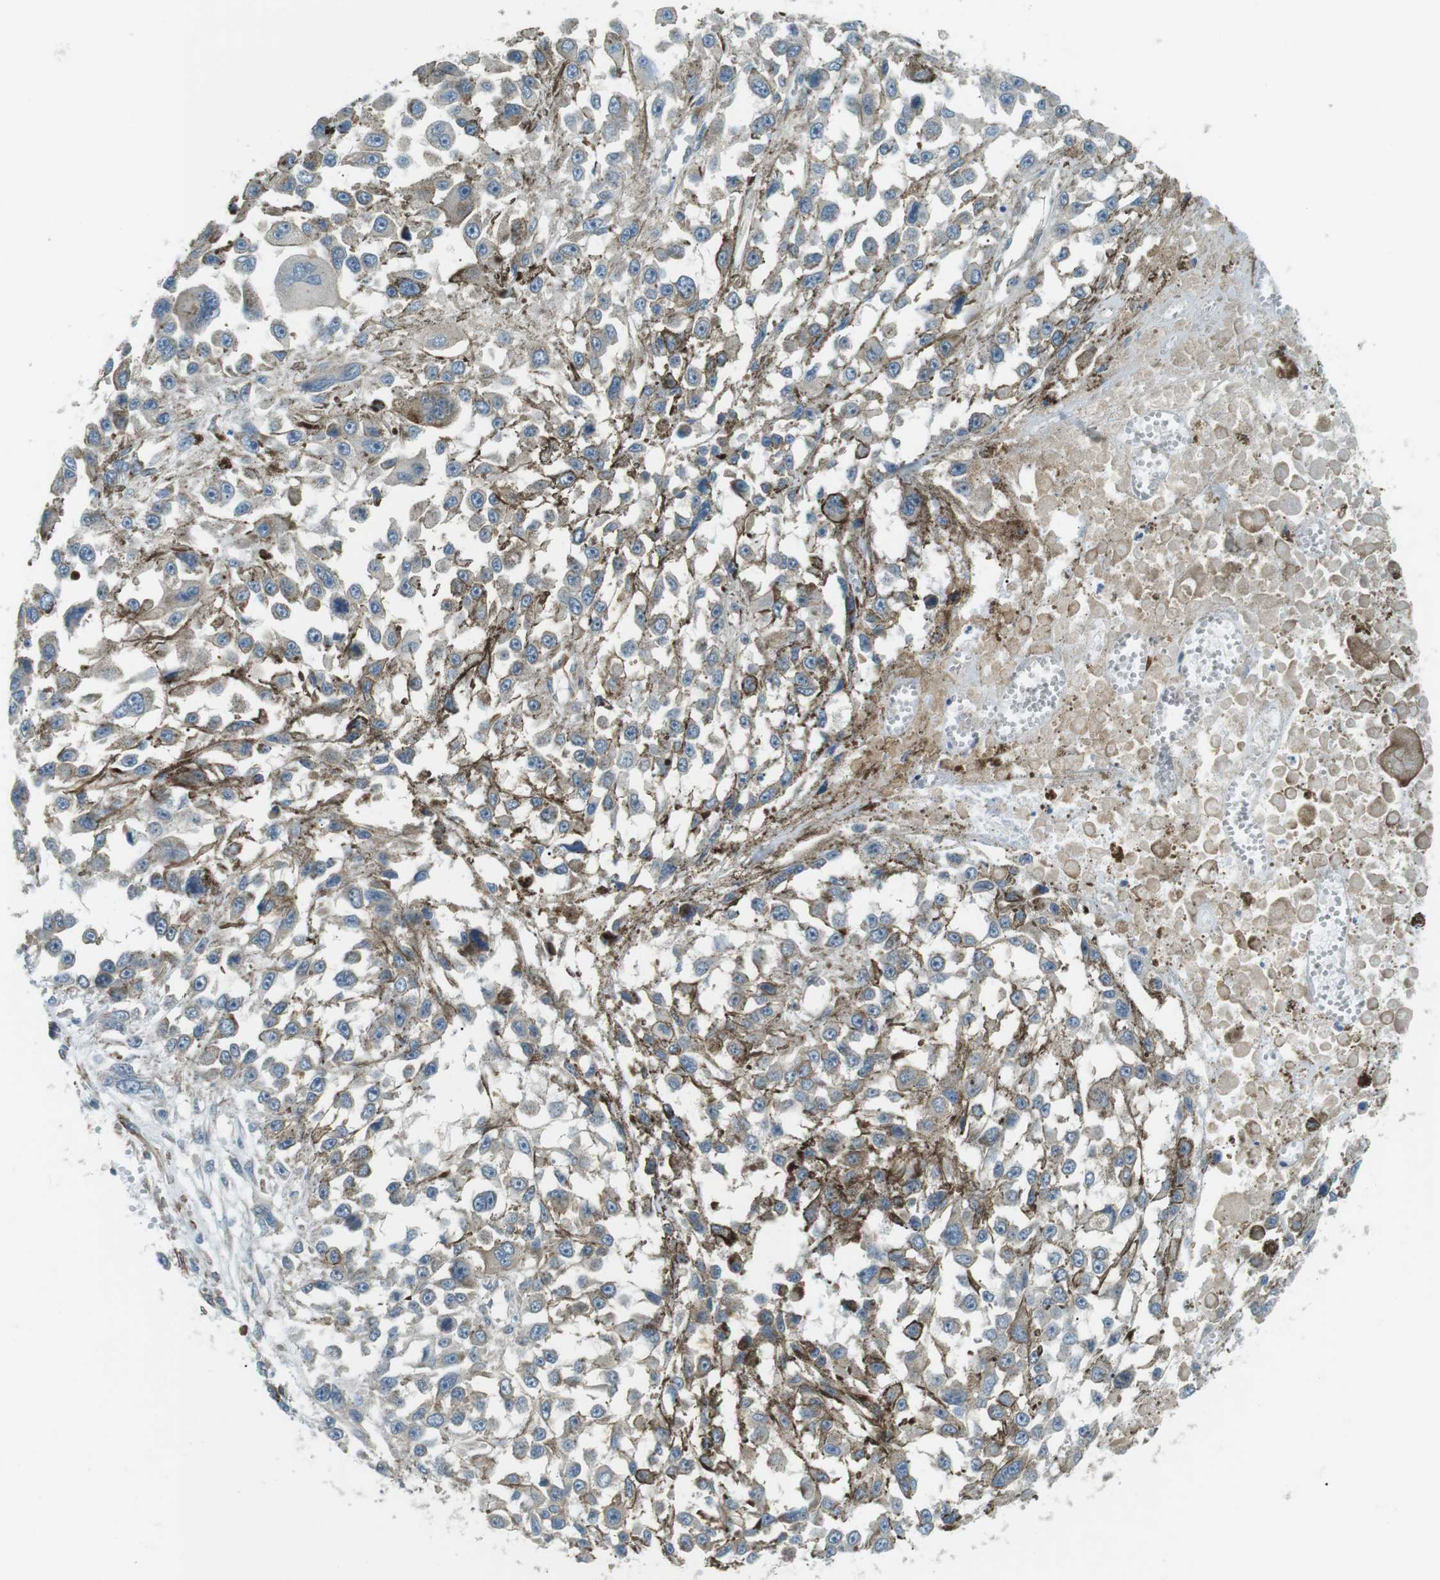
{"staining": {"intensity": "weak", "quantity": "25%-75%", "location": "cytoplasmic/membranous"}, "tissue": "melanoma", "cell_type": "Tumor cells", "image_type": "cancer", "snomed": [{"axis": "morphology", "description": "Malignant melanoma, Metastatic site"}, {"axis": "topography", "description": "Lymph node"}], "caption": "Immunohistochemical staining of melanoma reveals low levels of weak cytoplasmic/membranous expression in approximately 25%-75% of tumor cells.", "gene": "ODR4", "patient": {"sex": "male", "age": 59}}